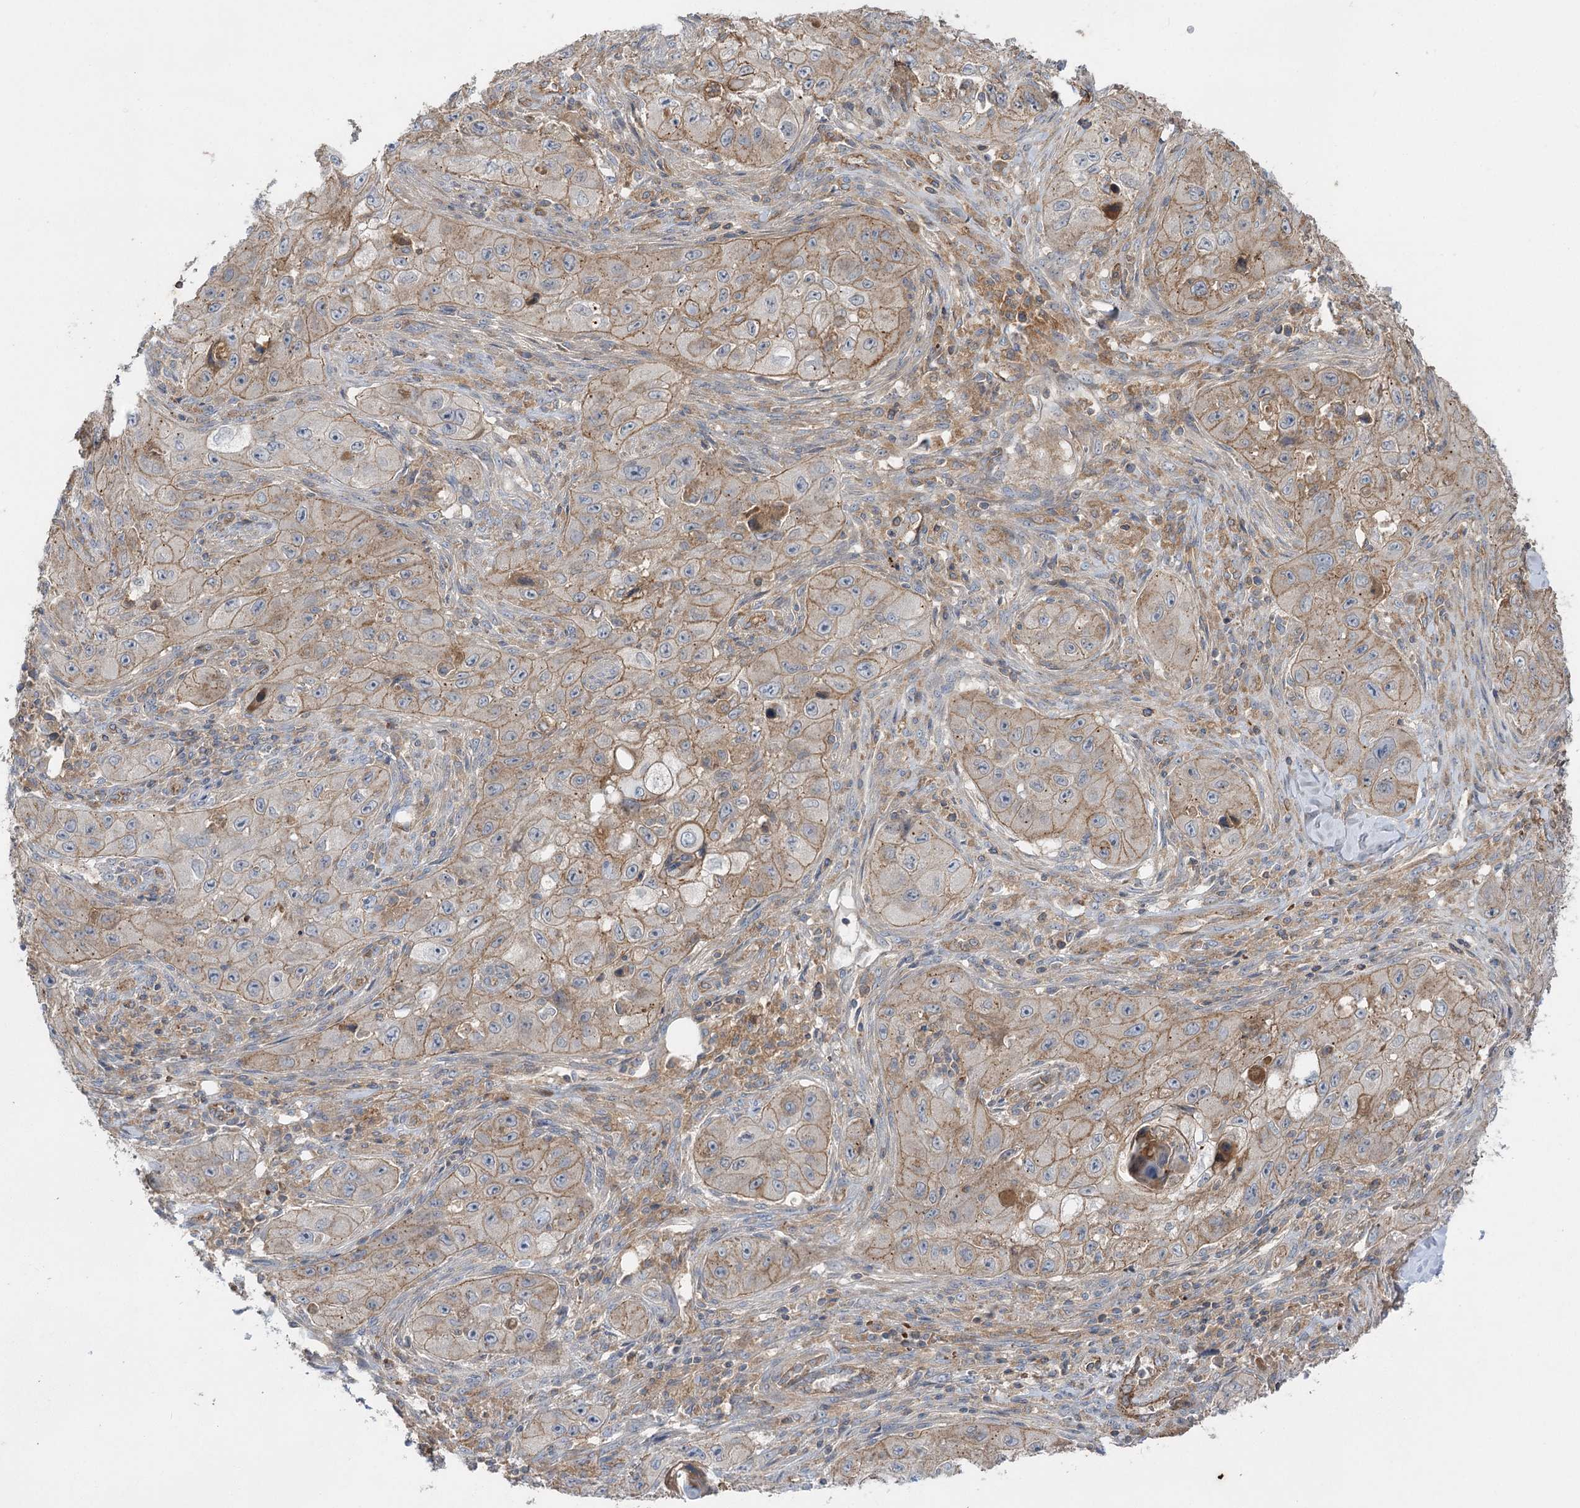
{"staining": {"intensity": "moderate", "quantity": ">75%", "location": "cytoplasmic/membranous"}, "tissue": "skin cancer", "cell_type": "Tumor cells", "image_type": "cancer", "snomed": [{"axis": "morphology", "description": "Squamous cell carcinoma, NOS"}, {"axis": "topography", "description": "Skin"}, {"axis": "topography", "description": "Subcutis"}], "caption": "Skin squamous cell carcinoma stained with a protein marker reveals moderate staining in tumor cells.", "gene": "KIAA0825", "patient": {"sex": "male", "age": 73}}